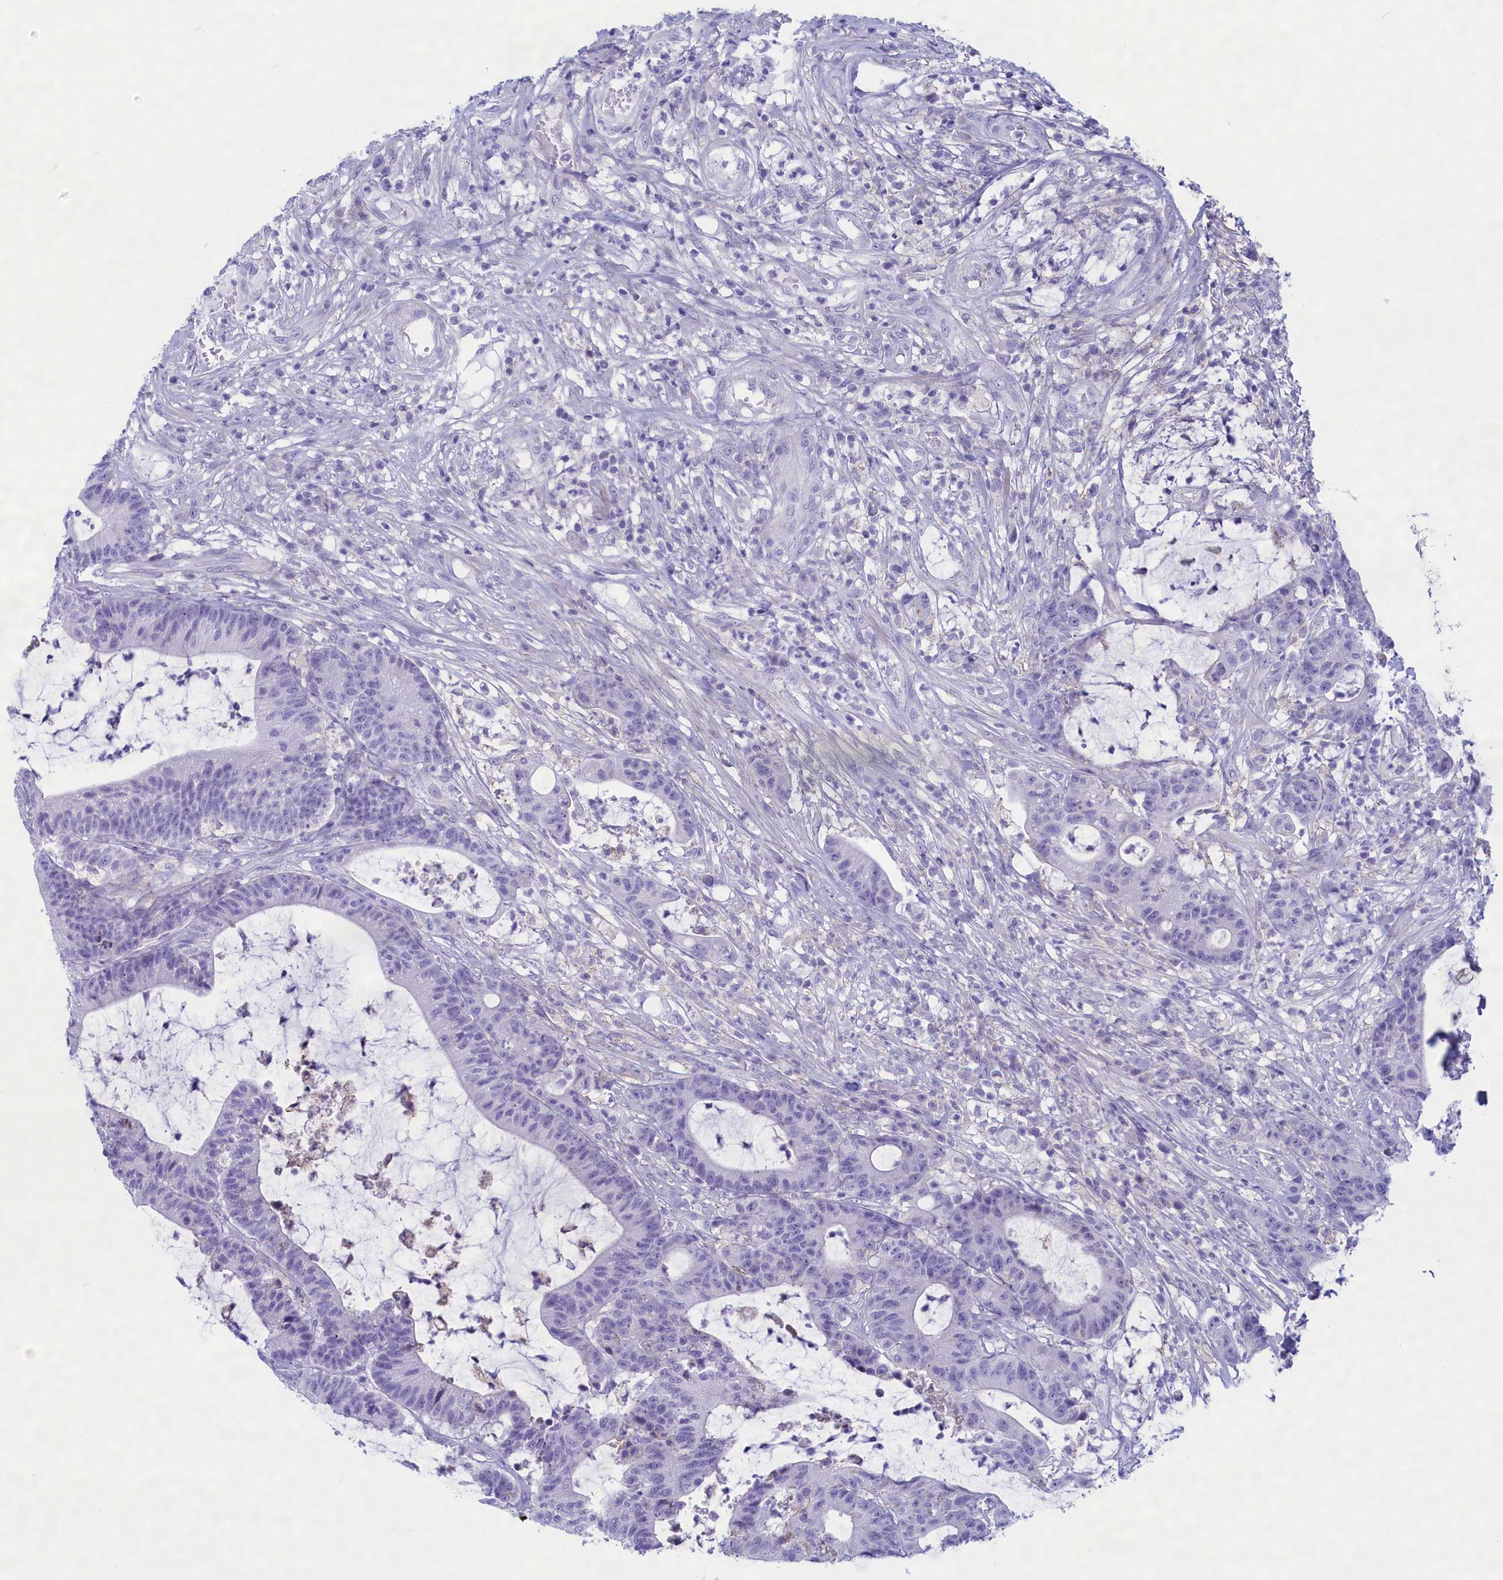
{"staining": {"intensity": "negative", "quantity": "none", "location": "none"}, "tissue": "colorectal cancer", "cell_type": "Tumor cells", "image_type": "cancer", "snomed": [{"axis": "morphology", "description": "Adenocarcinoma, NOS"}, {"axis": "topography", "description": "Colon"}], "caption": "Immunohistochemistry (IHC) image of neoplastic tissue: colorectal adenocarcinoma stained with DAB (3,3'-diaminobenzidine) reveals no significant protein positivity in tumor cells. (Stains: DAB (3,3'-diaminobenzidine) IHC with hematoxylin counter stain, Microscopy: brightfield microscopy at high magnification).", "gene": "MPV17L2", "patient": {"sex": "female", "age": 84}}